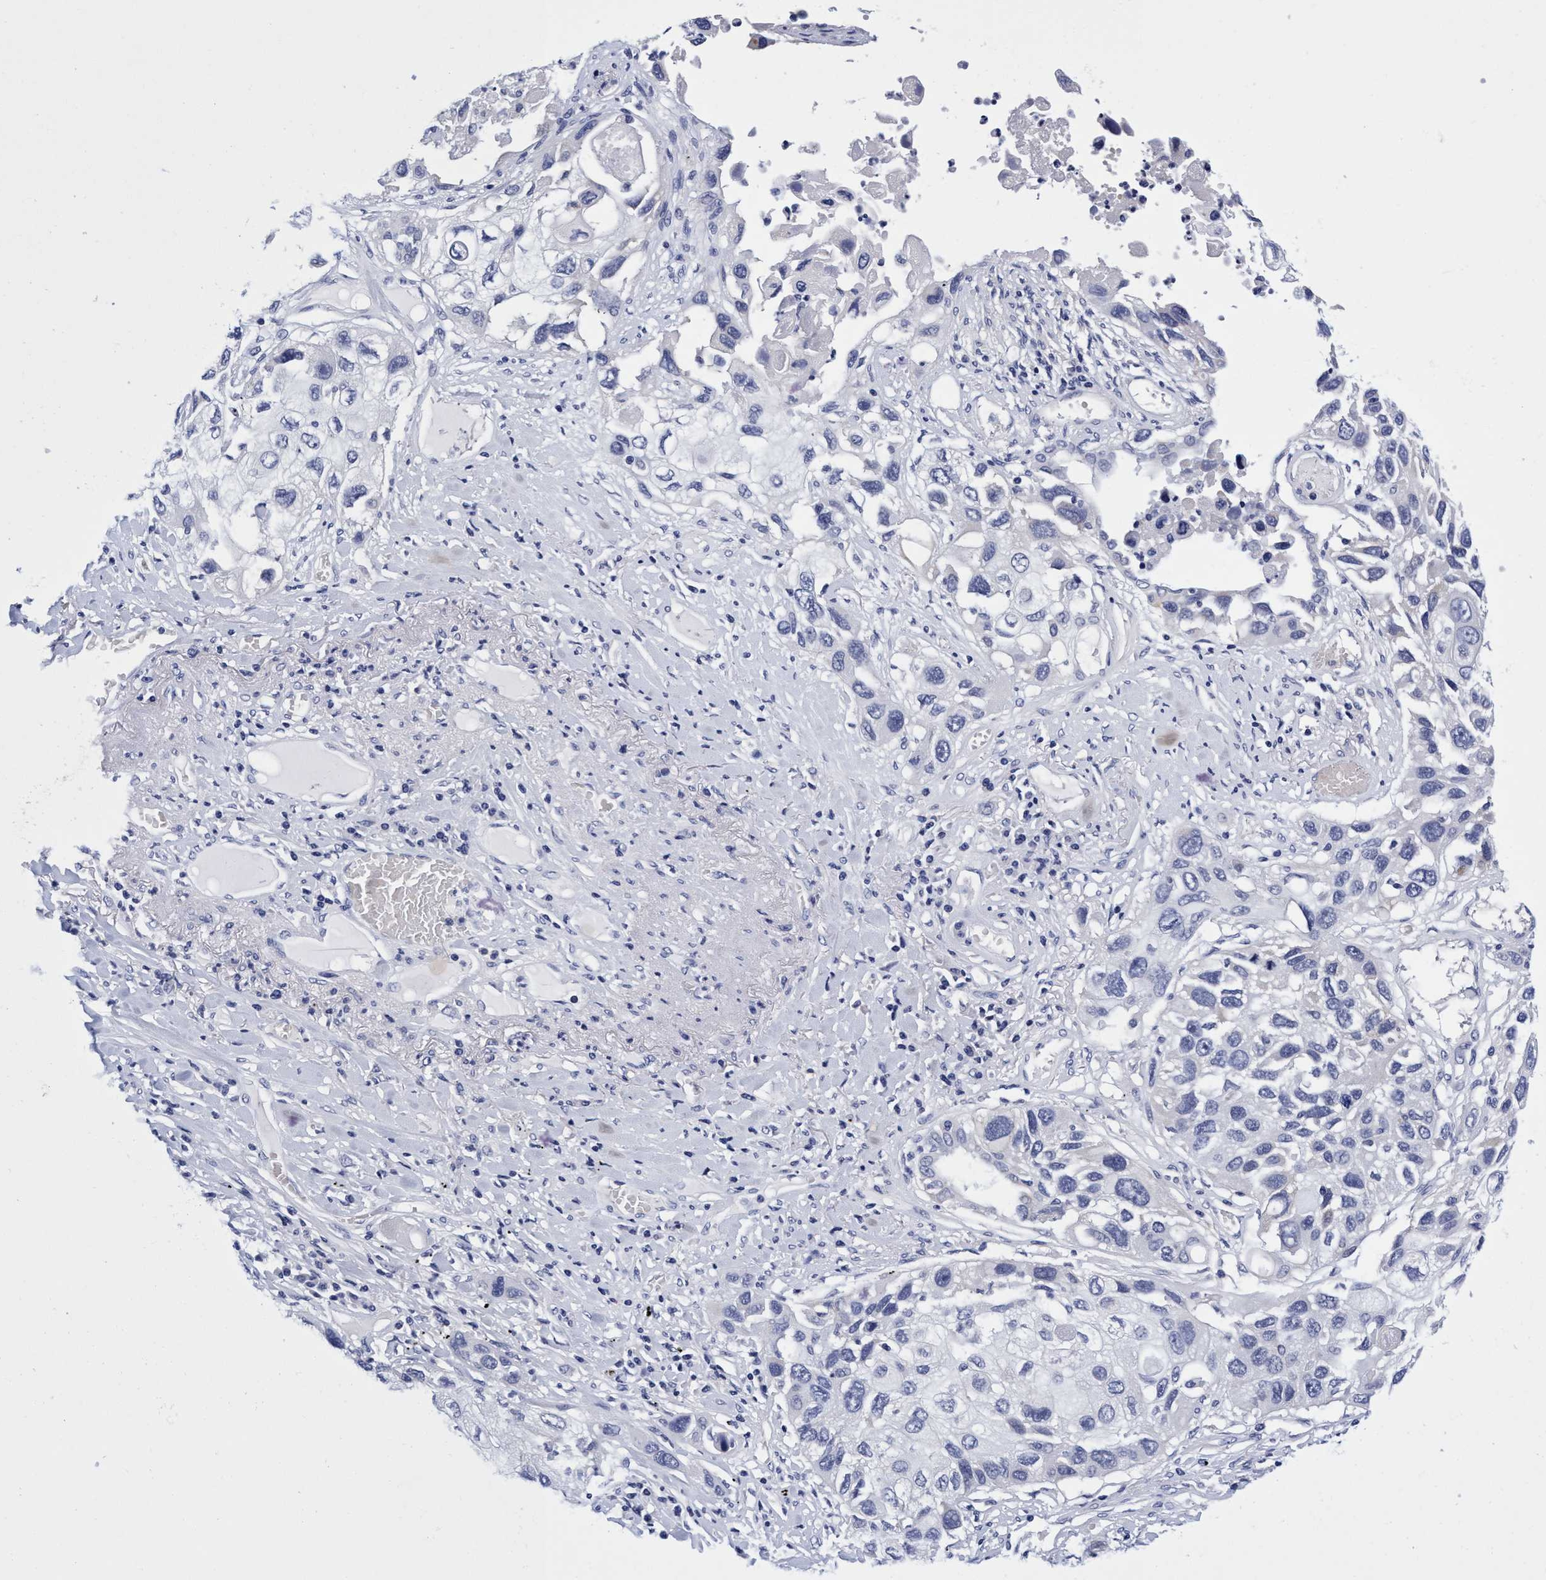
{"staining": {"intensity": "negative", "quantity": "none", "location": "none"}, "tissue": "lung cancer", "cell_type": "Tumor cells", "image_type": "cancer", "snomed": [{"axis": "morphology", "description": "Squamous cell carcinoma, NOS"}, {"axis": "topography", "description": "Lung"}], "caption": "DAB (3,3'-diaminobenzidine) immunohistochemical staining of human lung squamous cell carcinoma exhibits no significant staining in tumor cells.", "gene": "PLPPR1", "patient": {"sex": "male", "age": 71}}